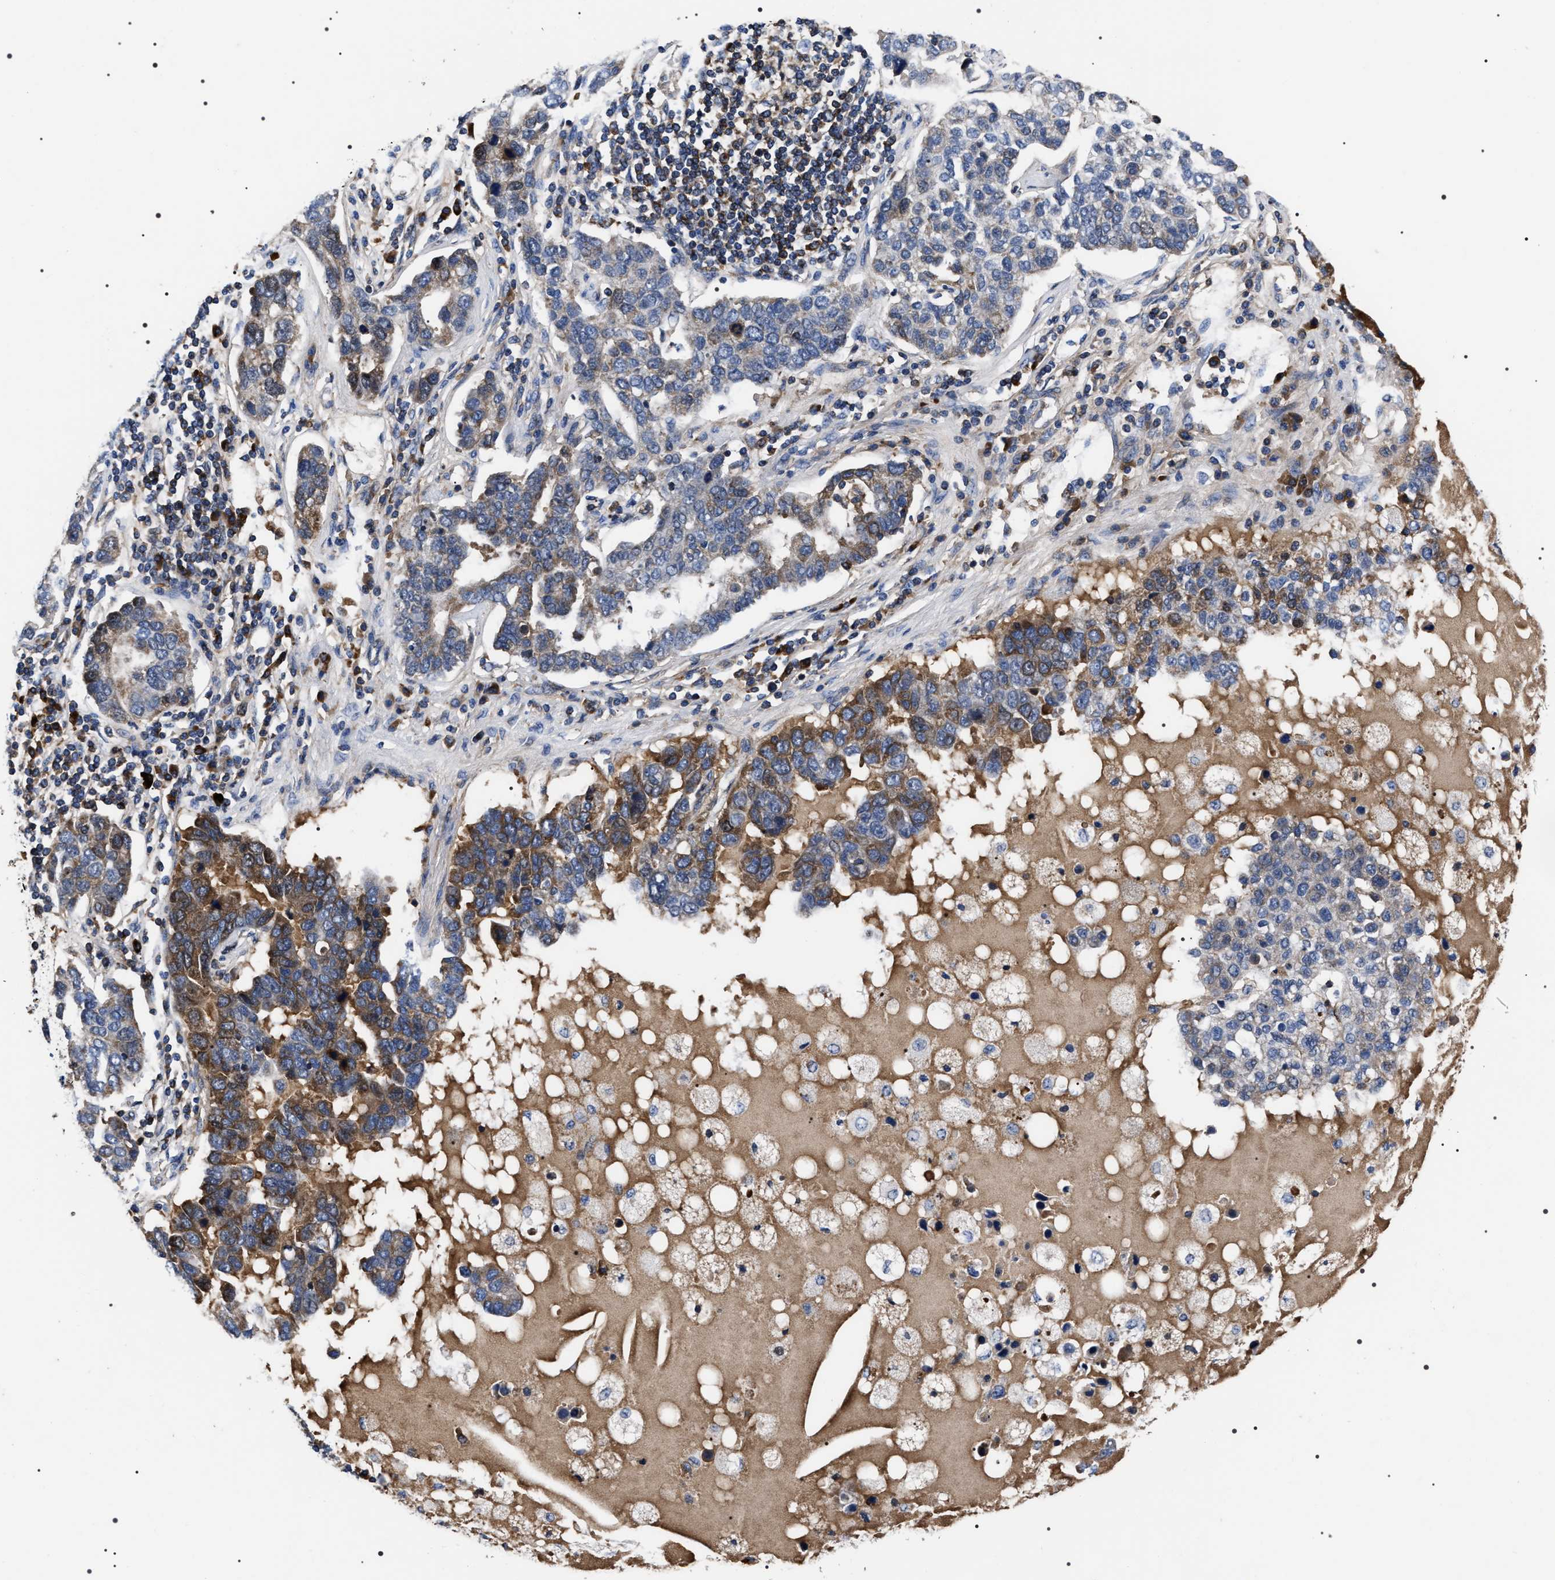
{"staining": {"intensity": "moderate", "quantity": "25%-75%", "location": "cytoplasmic/membranous"}, "tissue": "pancreatic cancer", "cell_type": "Tumor cells", "image_type": "cancer", "snomed": [{"axis": "morphology", "description": "Adenocarcinoma, NOS"}, {"axis": "topography", "description": "Pancreas"}], "caption": "Adenocarcinoma (pancreatic) tissue demonstrates moderate cytoplasmic/membranous staining in approximately 25%-75% of tumor cells Immunohistochemistry stains the protein in brown and the nuclei are stained blue.", "gene": "MIS18A", "patient": {"sex": "female", "age": 61}}